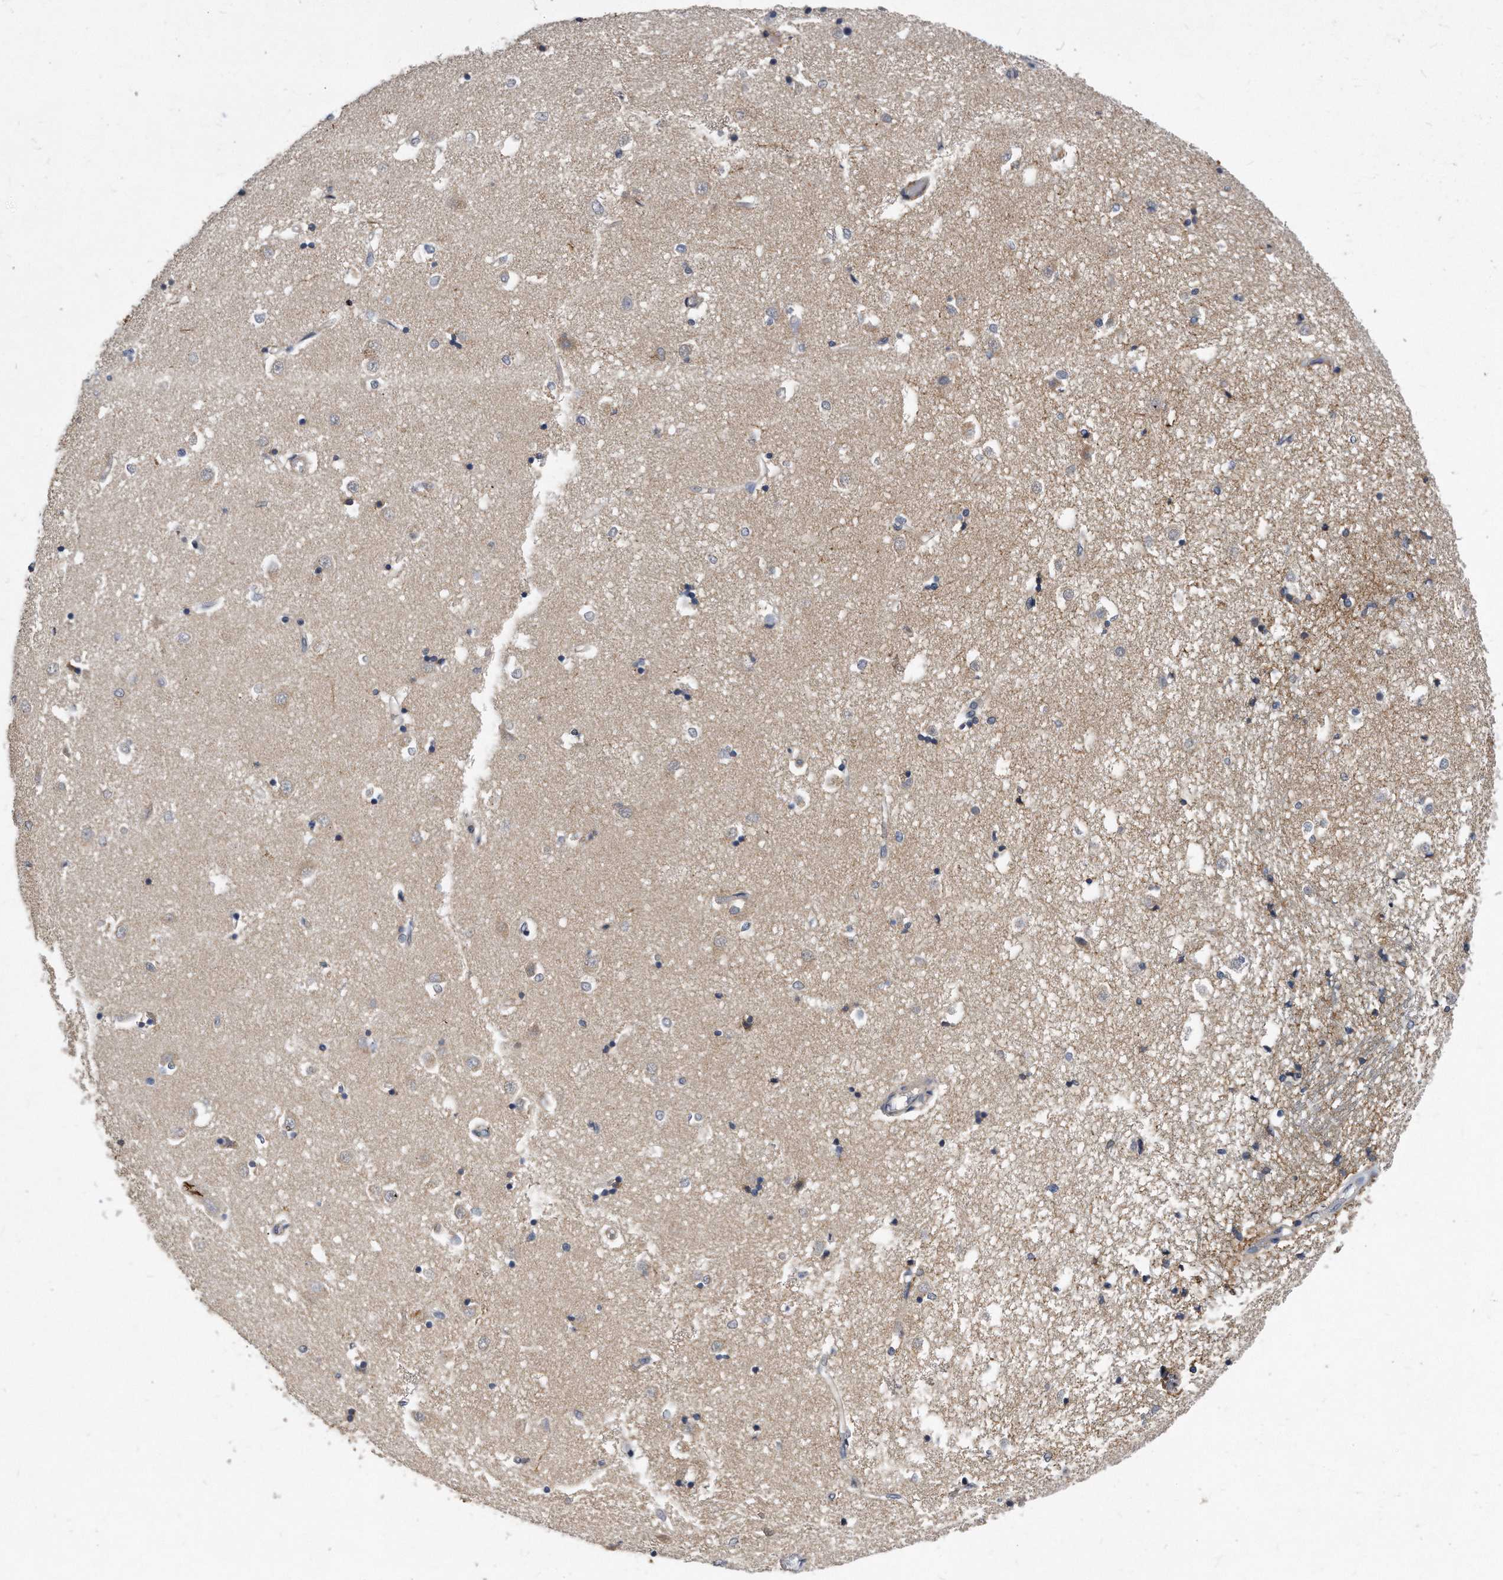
{"staining": {"intensity": "negative", "quantity": "none", "location": "none"}, "tissue": "caudate", "cell_type": "Glial cells", "image_type": "normal", "snomed": [{"axis": "morphology", "description": "Normal tissue, NOS"}, {"axis": "topography", "description": "Lateral ventricle wall"}], "caption": "The image displays no significant staining in glial cells of caudate. (Stains: DAB (3,3'-diaminobenzidine) IHC with hematoxylin counter stain, Microscopy: brightfield microscopy at high magnification).", "gene": "ATG5", "patient": {"sex": "male", "age": 45}}